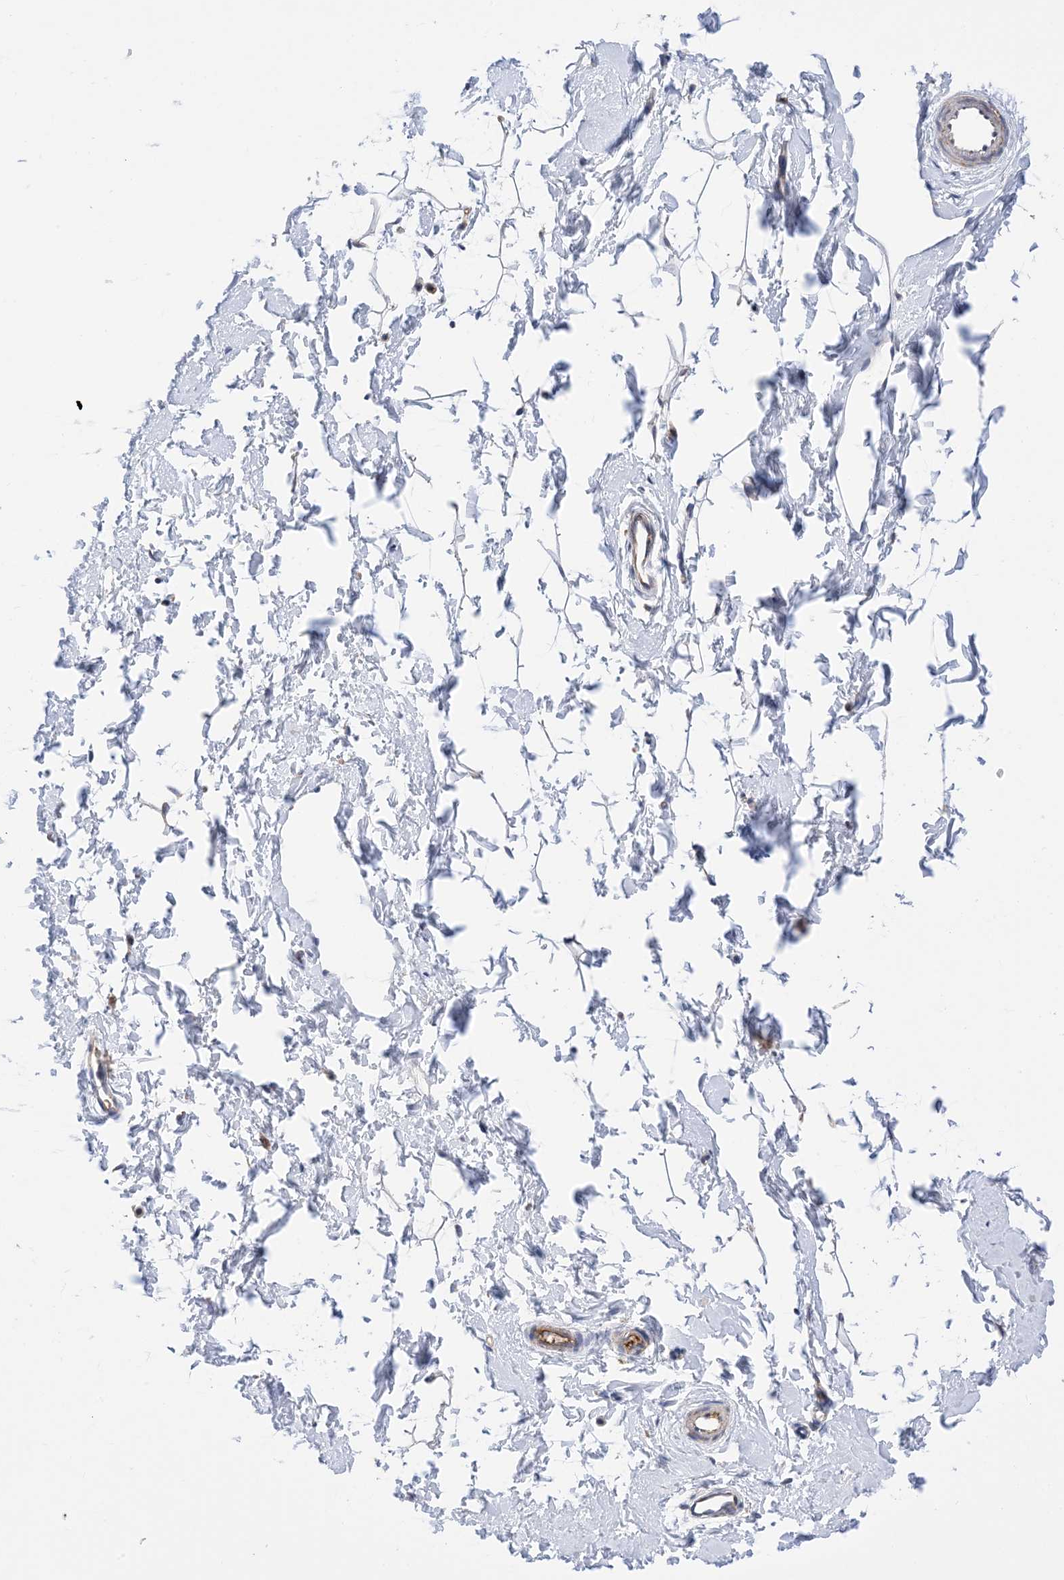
{"staining": {"intensity": "negative", "quantity": "none", "location": "none"}, "tissue": "adipose tissue", "cell_type": "Adipocytes", "image_type": "normal", "snomed": [{"axis": "morphology", "description": "Normal tissue, NOS"}, {"axis": "topography", "description": "Breast"}], "caption": "This is an immunohistochemistry photomicrograph of normal human adipose tissue. There is no expression in adipocytes.", "gene": "PLK4", "patient": {"sex": "female", "age": 23}}